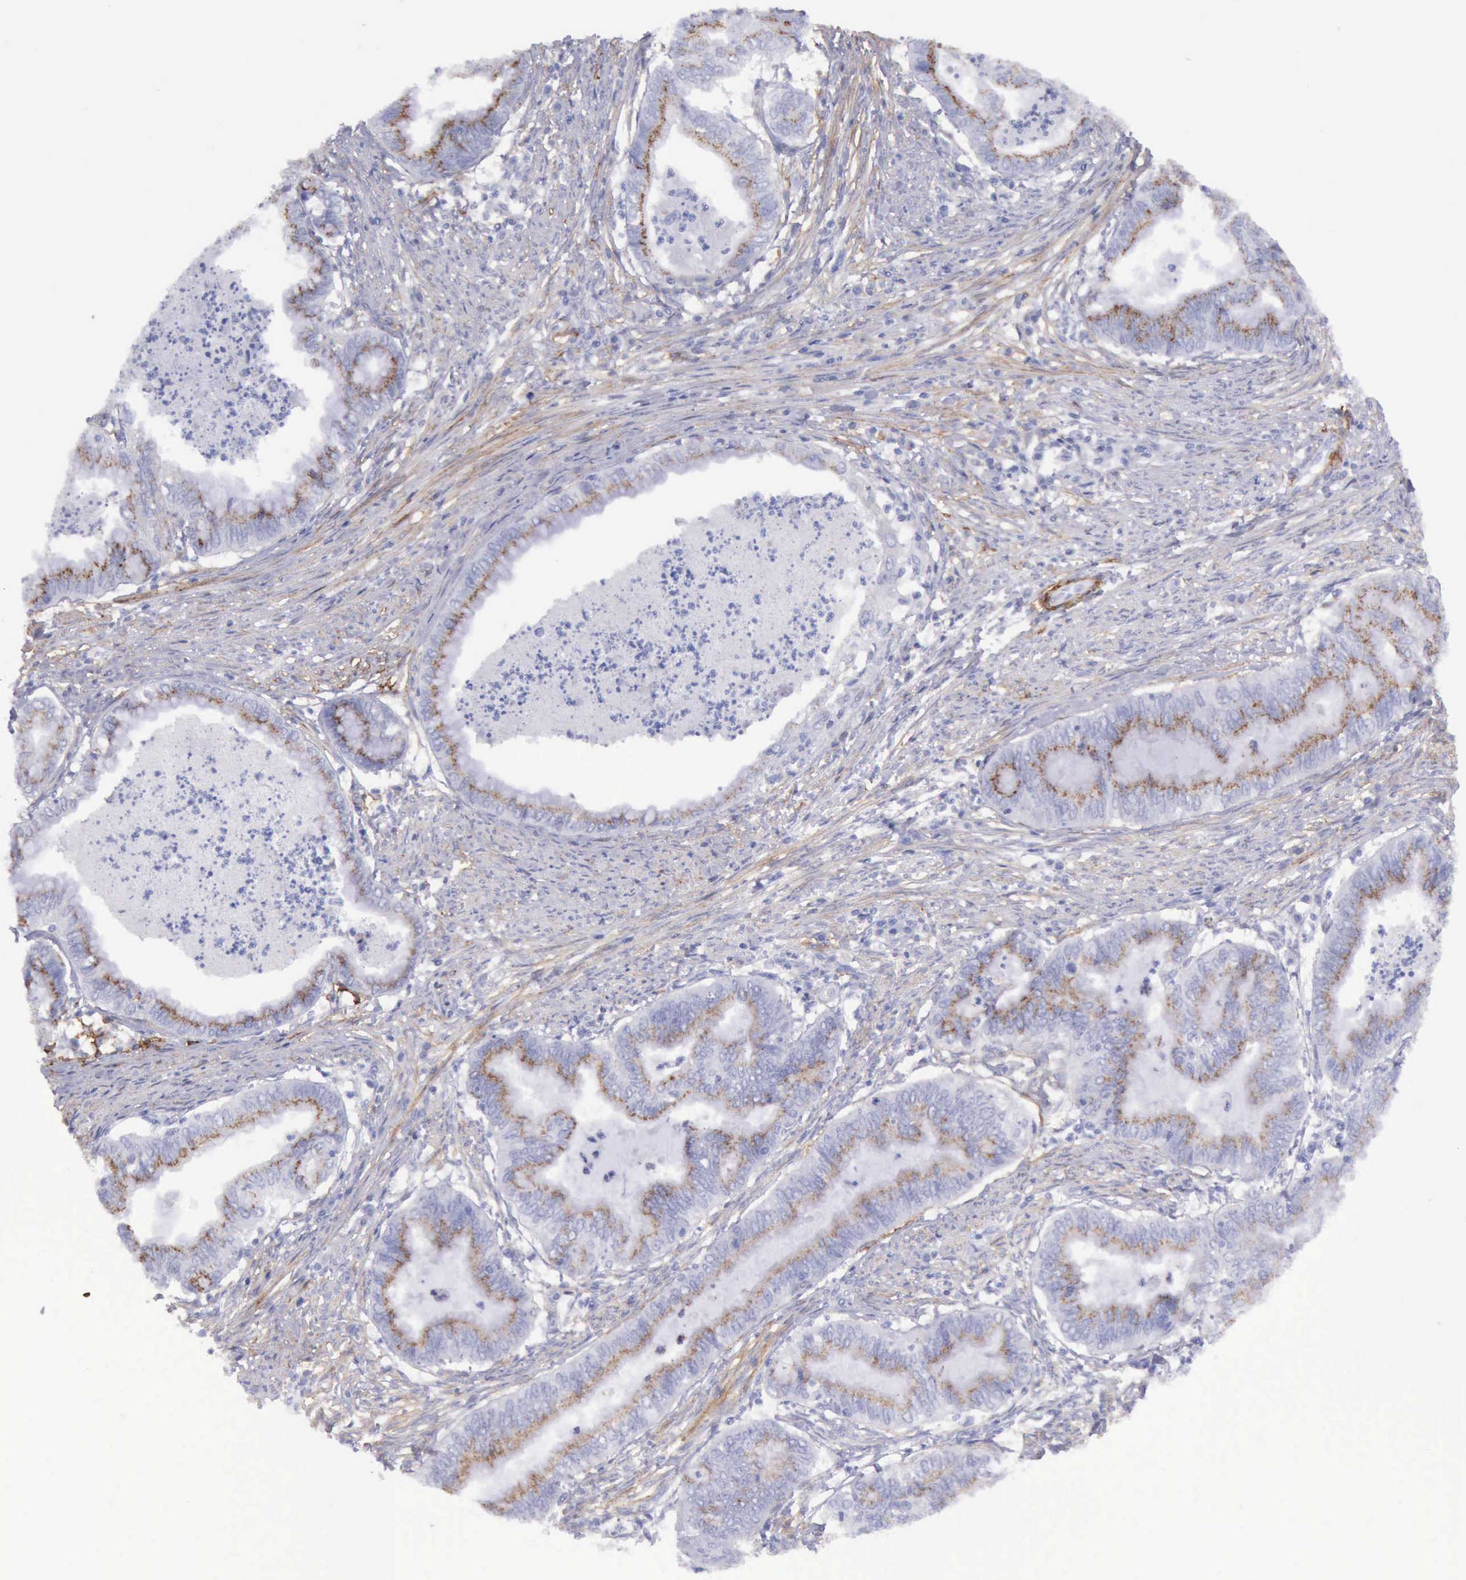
{"staining": {"intensity": "moderate", "quantity": ">75%", "location": "cytoplasmic/membranous"}, "tissue": "endometrial cancer", "cell_type": "Tumor cells", "image_type": "cancer", "snomed": [{"axis": "morphology", "description": "Necrosis, NOS"}, {"axis": "morphology", "description": "Adenocarcinoma, NOS"}, {"axis": "topography", "description": "Endometrium"}], "caption": "Immunohistochemistry (IHC) (DAB) staining of endometrial cancer (adenocarcinoma) reveals moderate cytoplasmic/membranous protein staining in about >75% of tumor cells. The staining is performed using DAB brown chromogen to label protein expression. The nuclei are counter-stained blue using hematoxylin.", "gene": "AOC3", "patient": {"sex": "female", "age": 79}}